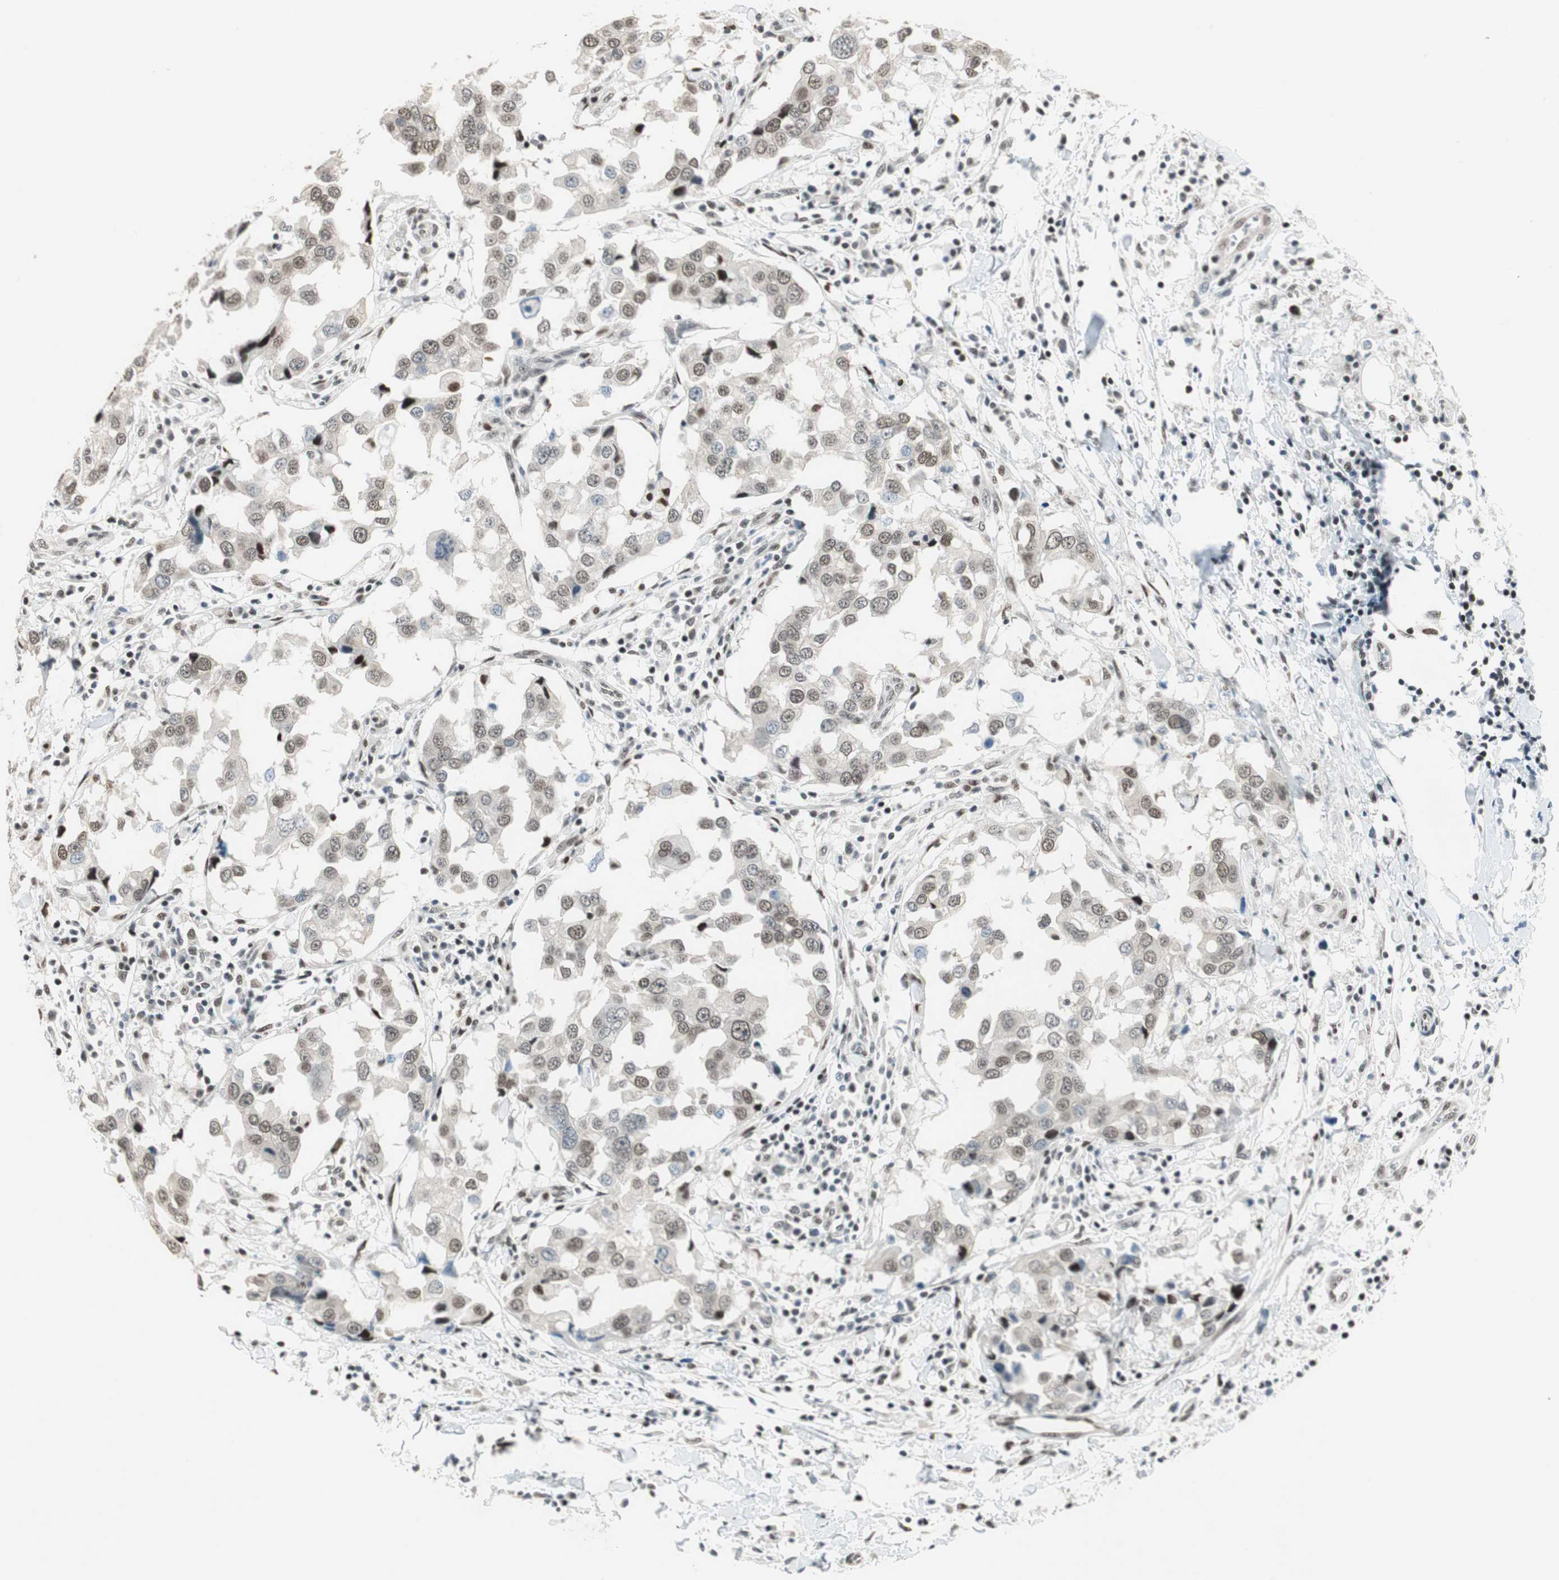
{"staining": {"intensity": "moderate", "quantity": ">75%", "location": "nuclear"}, "tissue": "breast cancer", "cell_type": "Tumor cells", "image_type": "cancer", "snomed": [{"axis": "morphology", "description": "Duct carcinoma"}, {"axis": "topography", "description": "Breast"}], "caption": "Protein expression analysis of breast cancer exhibits moderate nuclear positivity in approximately >75% of tumor cells. Immunohistochemistry stains the protein of interest in brown and the nuclei are stained blue.", "gene": "ZBTB17", "patient": {"sex": "female", "age": 27}}